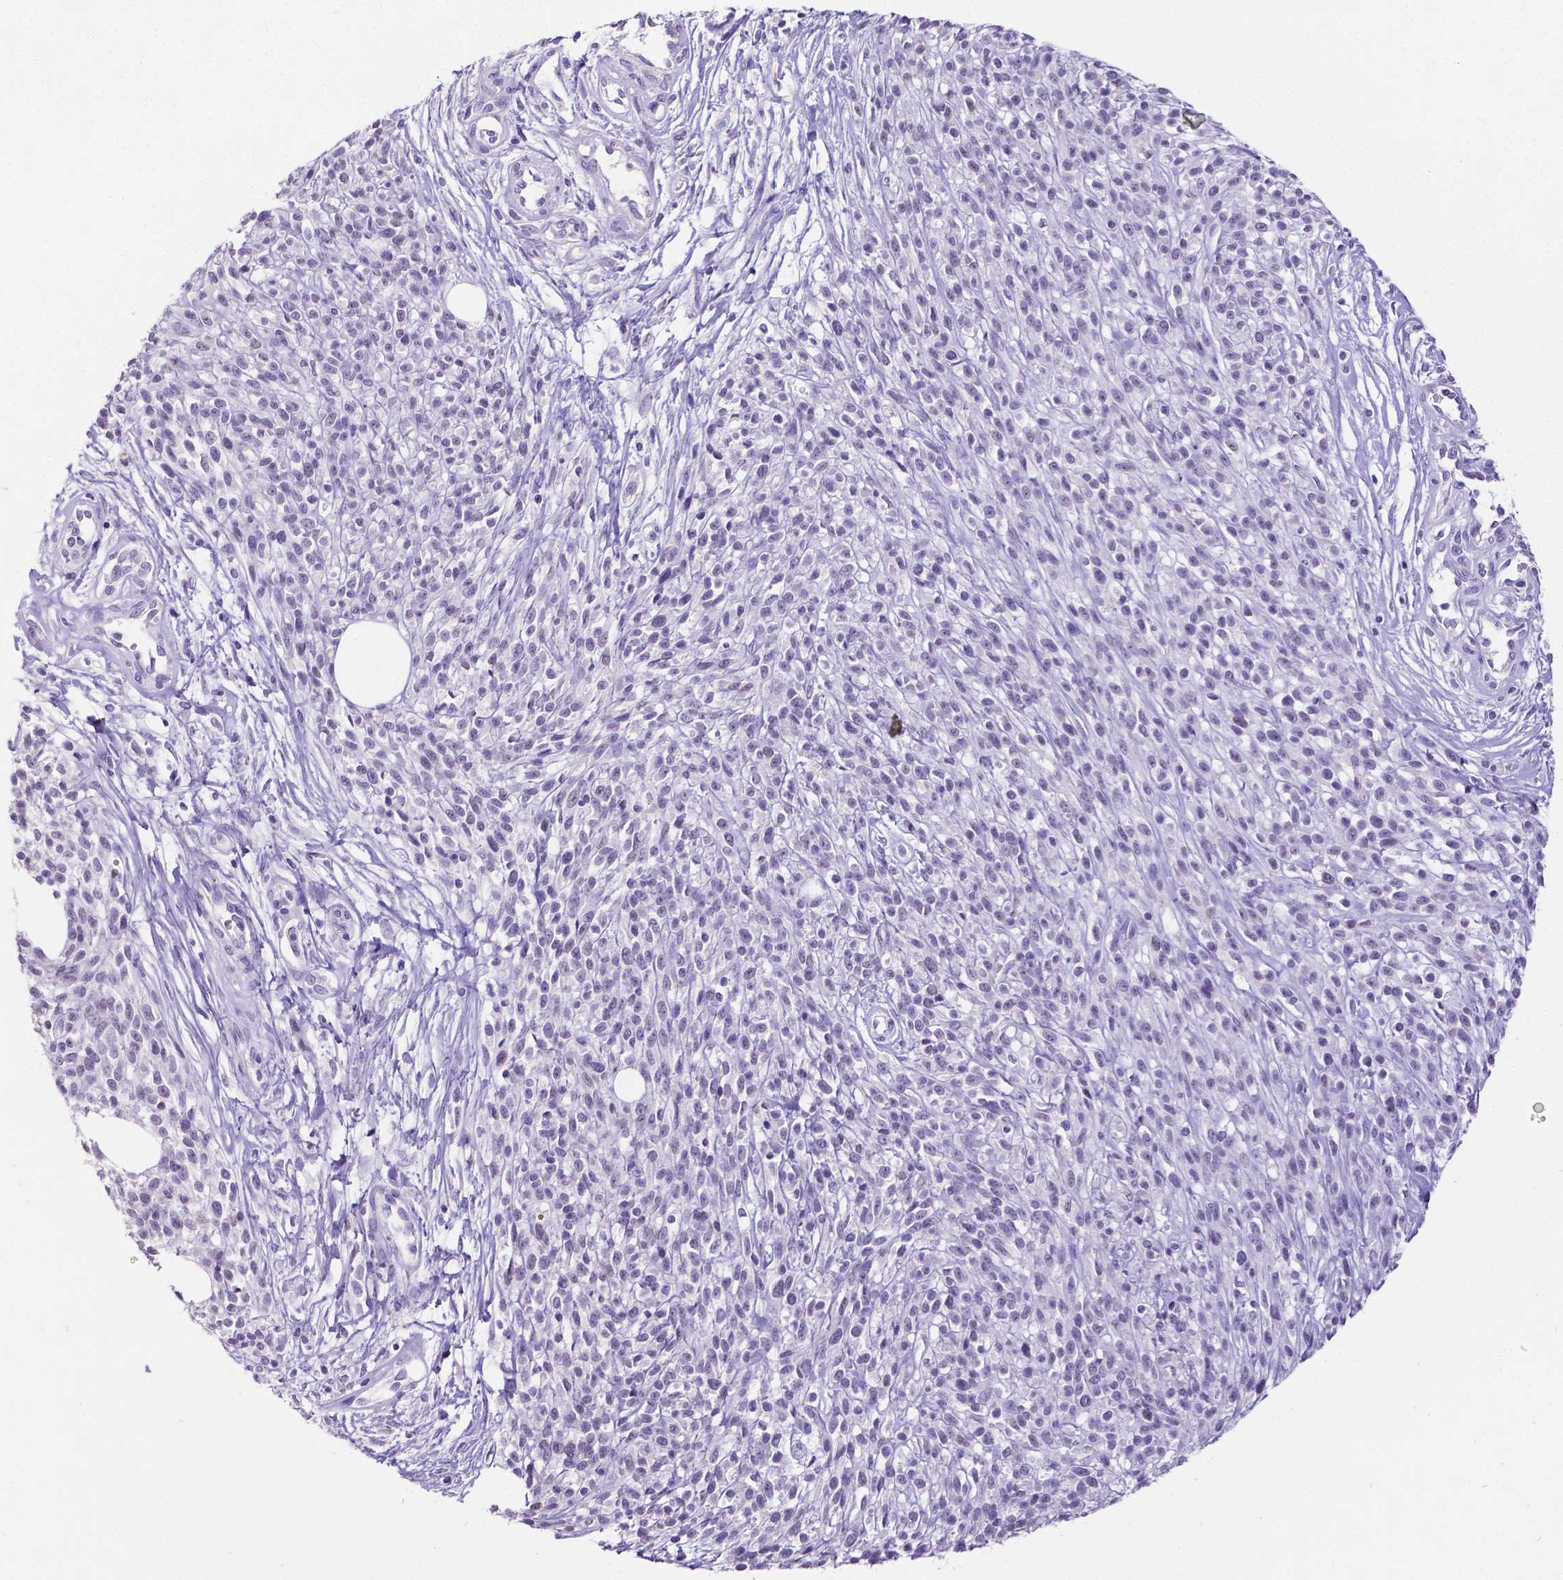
{"staining": {"intensity": "negative", "quantity": "none", "location": "none"}, "tissue": "melanoma", "cell_type": "Tumor cells", "image_type": "cancer", "snomed": [{"axis": "morphology", "description": "Malignant melanoma, NOS"}, {"axis": "topography", "description": "Skin"}, {"axis": "topography", "description": "Skin of trunk"}], "caption": "Immunohistochemical staining of malignant melanoma shows no significant expression in tumor cells. Brightfield microscopy of immunohistochemistry stained with DAB (brown) and hematoxylin (blue), captured at high magnification.", "gene": "SATB2", "patient": {"sex": "male", "age": 74}}